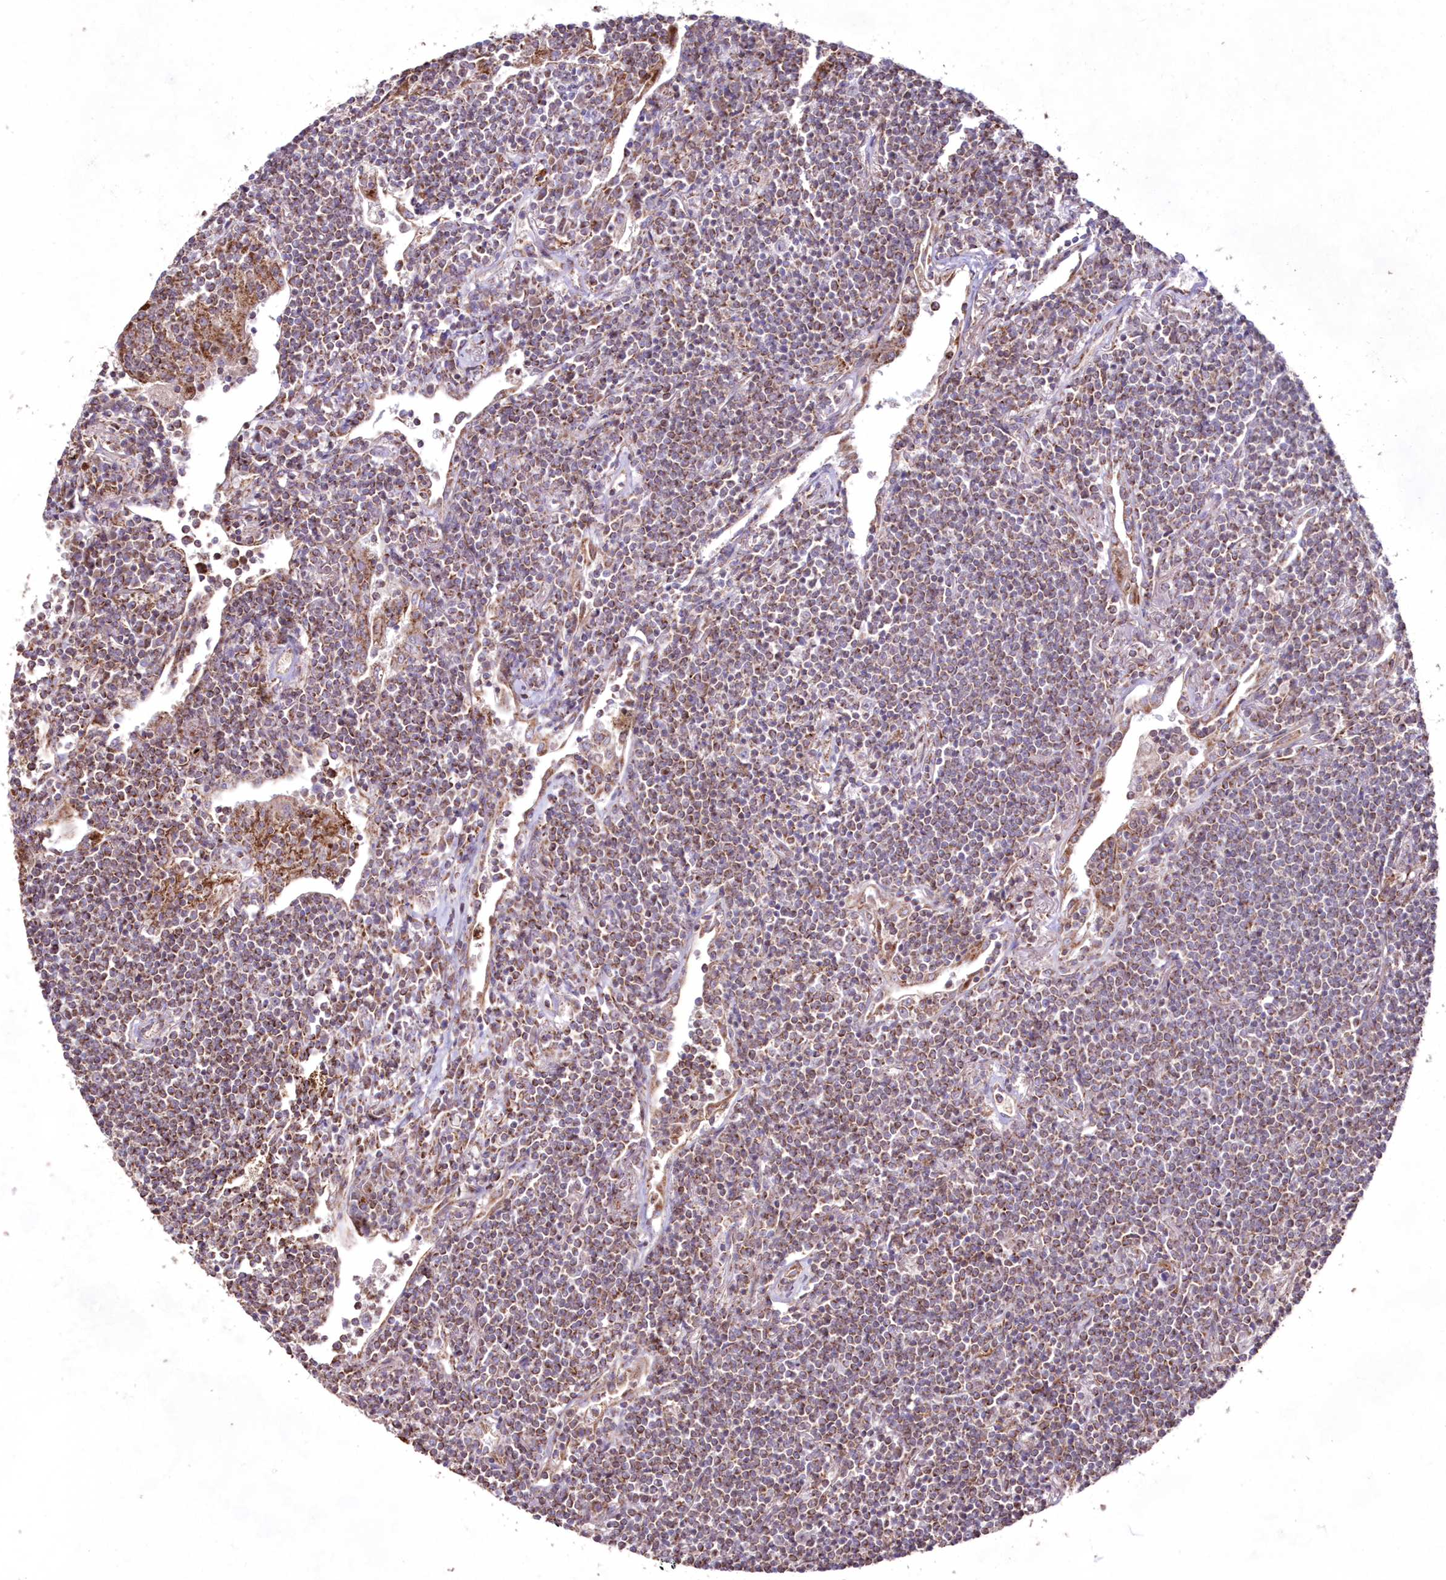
{"staining": {"intensity": "moderate", "quantity": "25%-75%", "location": "cytoplasmic/membranous"}, "tissue": "lymphoma", "cell_type": "Tumor cells", "image_type": "cancer", "snomed": [{"axis": "morphology", "description": "Malignant lymphoma, non-Hodgkin's type, Low grade"}, {"axis": "topography", "description": "Lung"}], "caption": "Protein staining reveals moderate cytoplasmic/membranous expression in about 25%-75% of tumor cells in low-grade malignant lymphoma, non-Hodgkin's type.", "gene": "HADHB", "patient": {"sex": "female", "age": 71}}